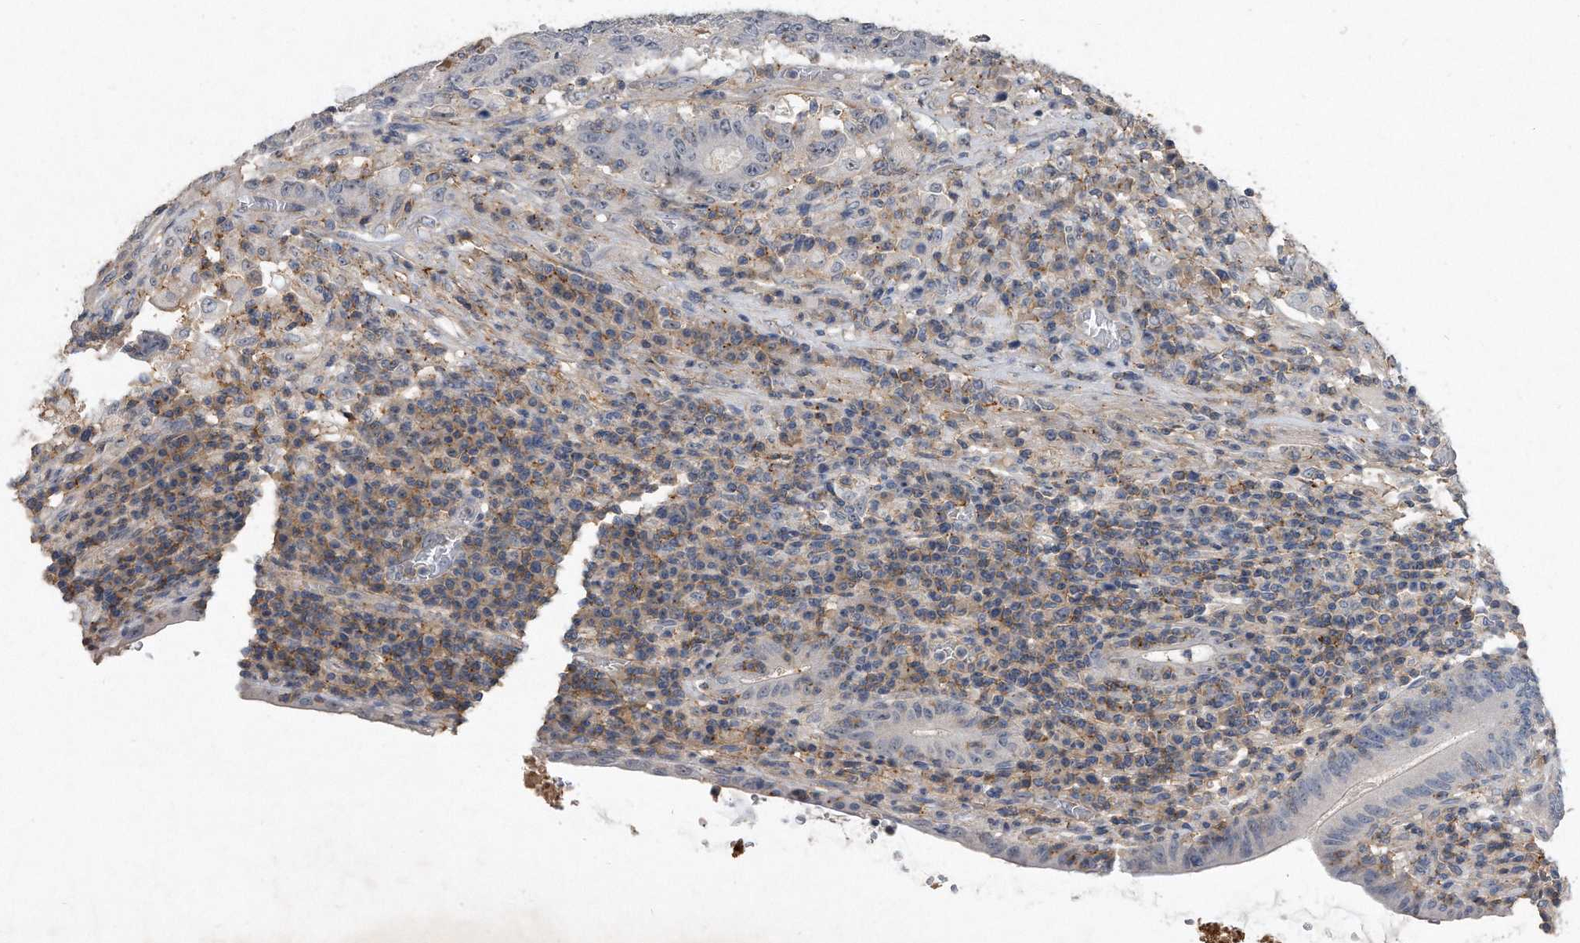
{"staining": {"intensity": "weak", "quantity": "<25%", "location": "nuclear"}, "tissue": "colorectal cancer", "cell_type": "Tumor cells", "image_type": "cancer", "snomed": [{"axis": "morphology", "description": "Normal tissue, NOS"}, {"axis": "morphology", "description": "Adenocarcinoma, NOS"}, {"axis": "topography", "description": "Colon"}], "caption": "Protein analysis of colorectal cancer reveals no significant expression in tumor cells.", "gene": "PGBD2", "patient": {"sex": "female", "age": 75}}